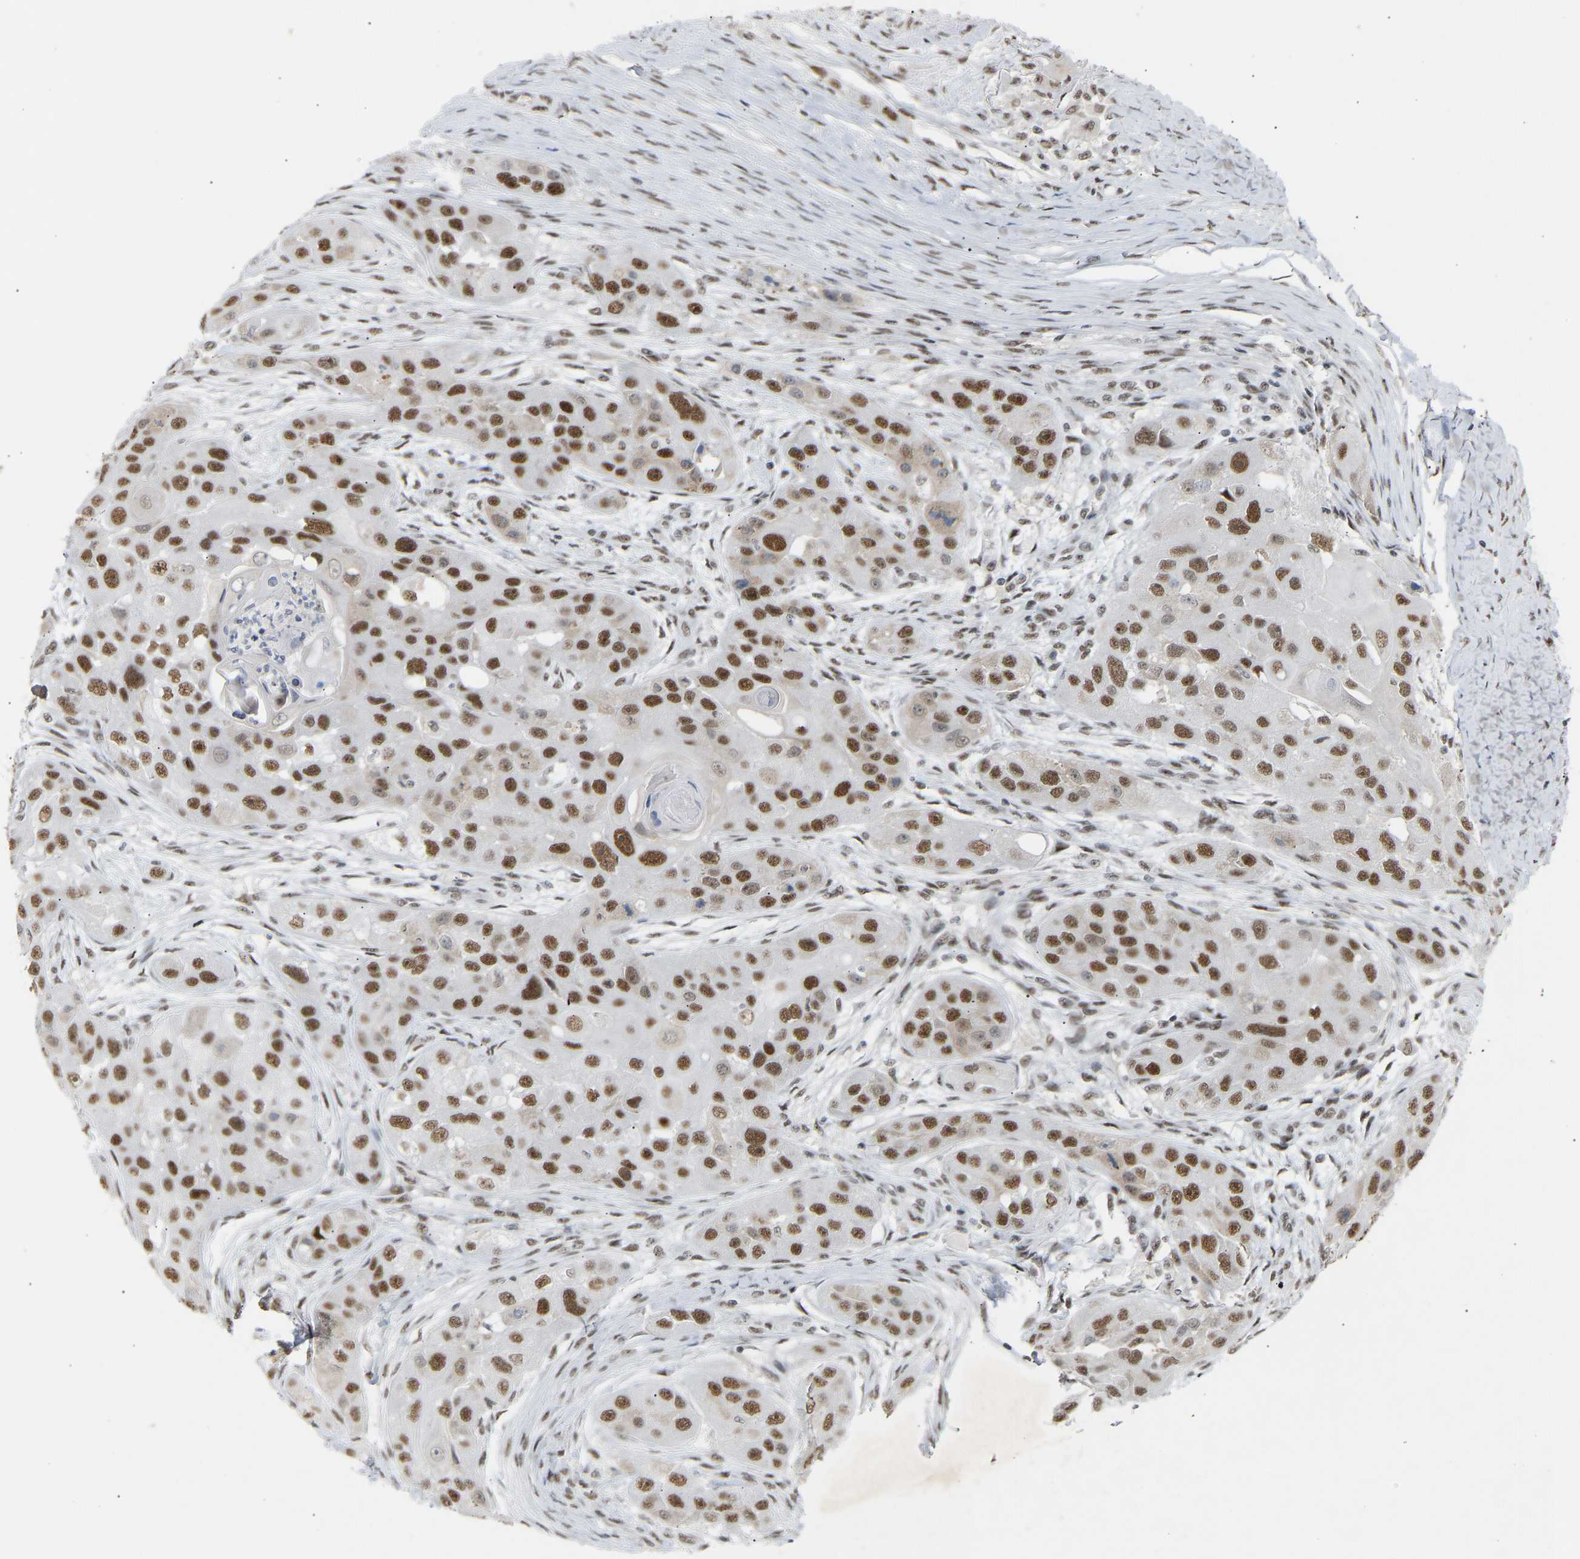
{"staining": {"intensity": "strong", "quantity": ">75%", "location": "nuclear"}, "tissue": "head and neck cancer", "cell_type": "Tumor cells", "image_type": "cancer", "snomed": [{"axis": "morphology", "description": "Normal tissue, NOS"}, {"axis": "morphology", "description": "Squamous cell carcinoma, NOS"}, {"axis": "topography", "description": "Skeletal muscle"}, {"axis": "topography", "description": "Head-Neck"}], "caption": "Immunohistochemical staining of human head and neck squamous cell carcinoma demonstrates high levels of strong nuclear protein positivity in approximately >75% of tumor cells. The protein is shown in brown color, while the nuclei are stained blue.", "gene": "NELFB", "patient": {"sex": "male", "age": 51}}